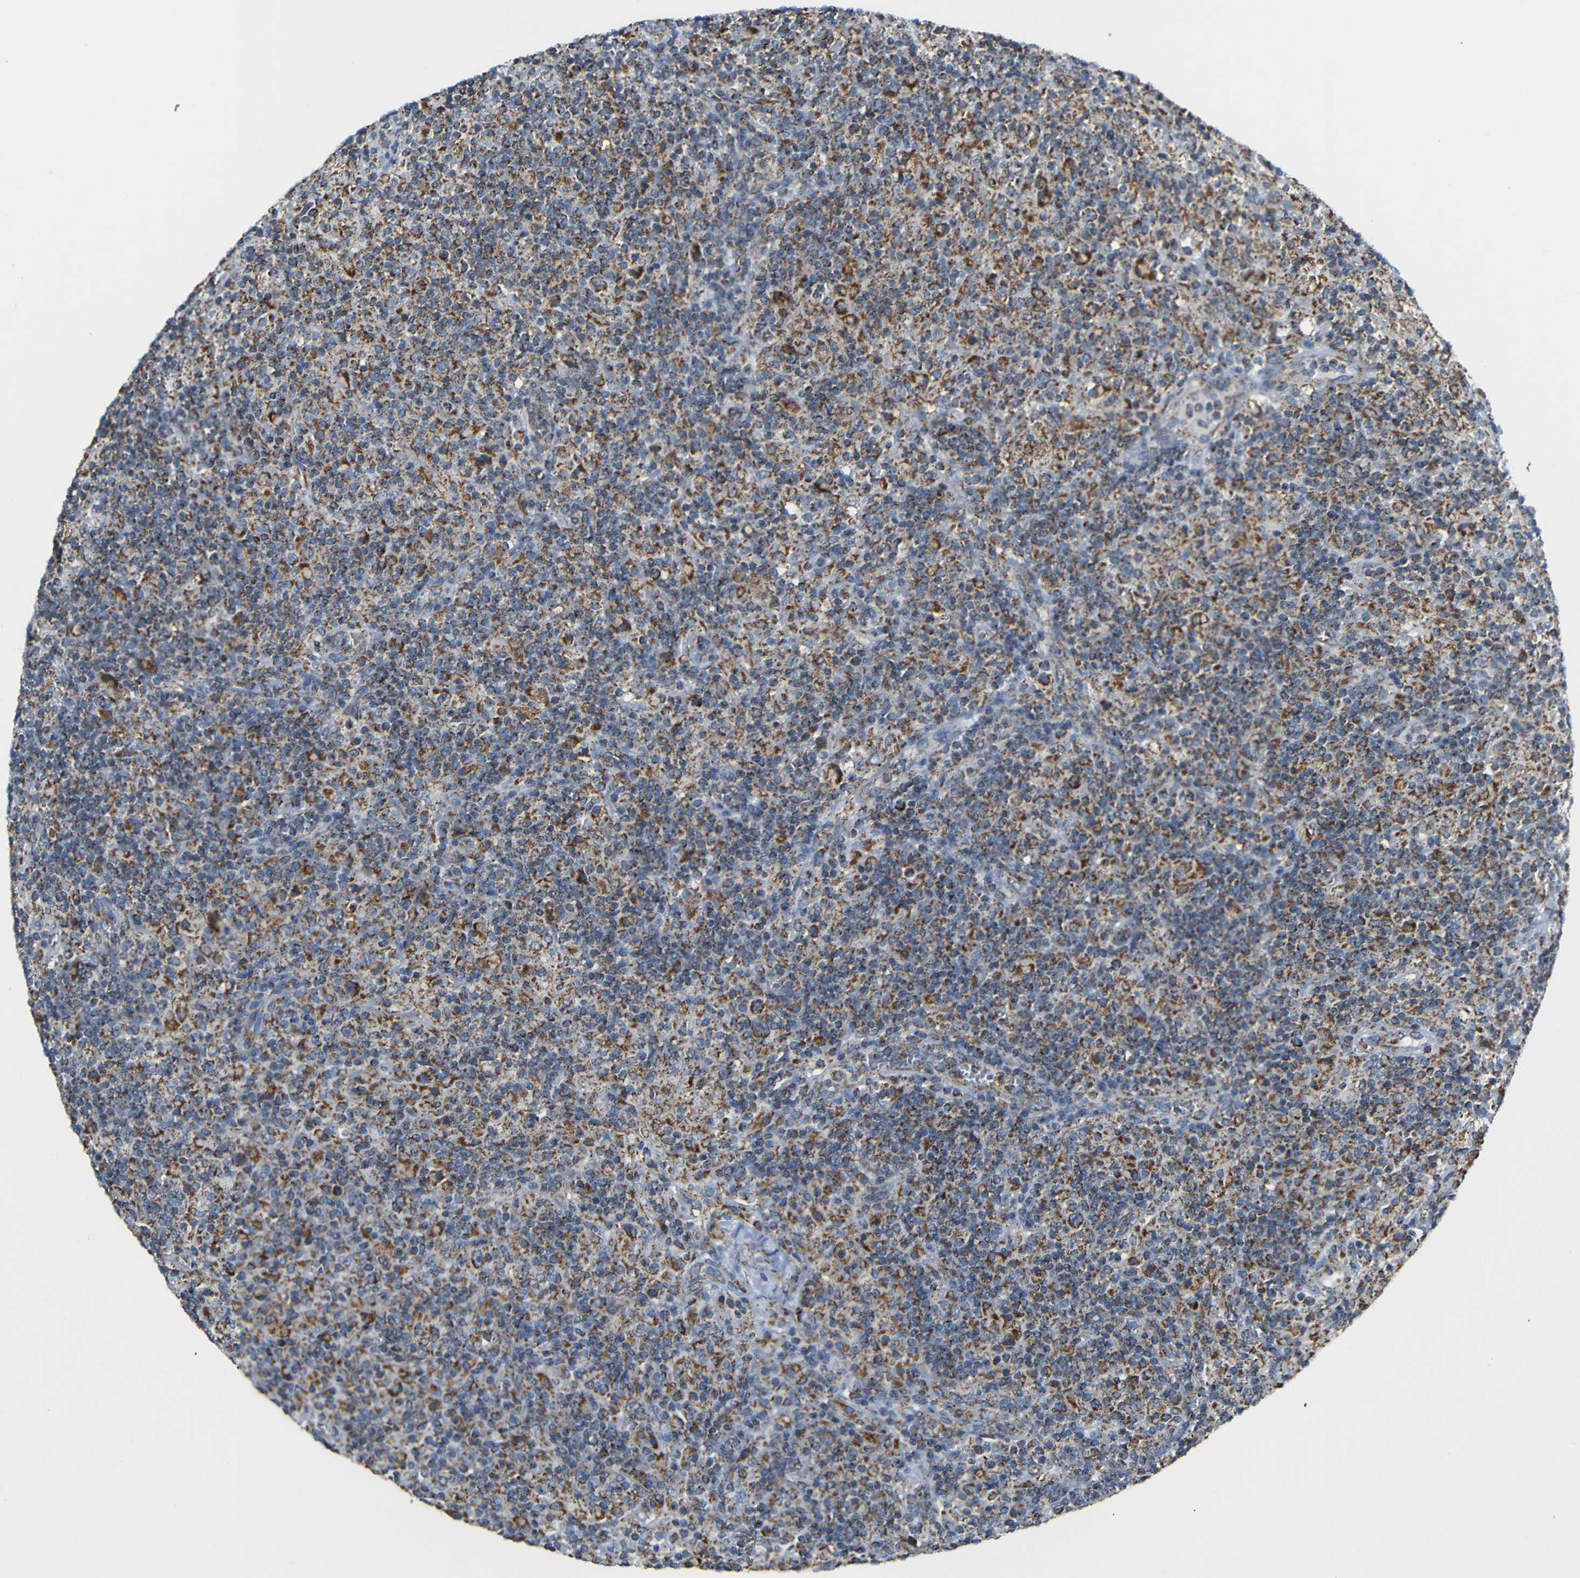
{"staining": {"intensity": "moderate", "quantity": ">75%", "location": "cytoplasmic/membranous"}, "tissue": "lymphoma", "cell_type": "Tumor cells", "image_type": "cancer", "snomed": [{"axis": "morphology", "description": "Hodgkin's disease, NOS"}, {"axis": "topography", "description": "Lymph node"}], "caption": "A brown stain highlights moderate cytoplasmic/membranous expression of a protein in human lymphoma tumor cells.", "gene": "NR3C2", "patient": {"sex": "male", "age": 70}}